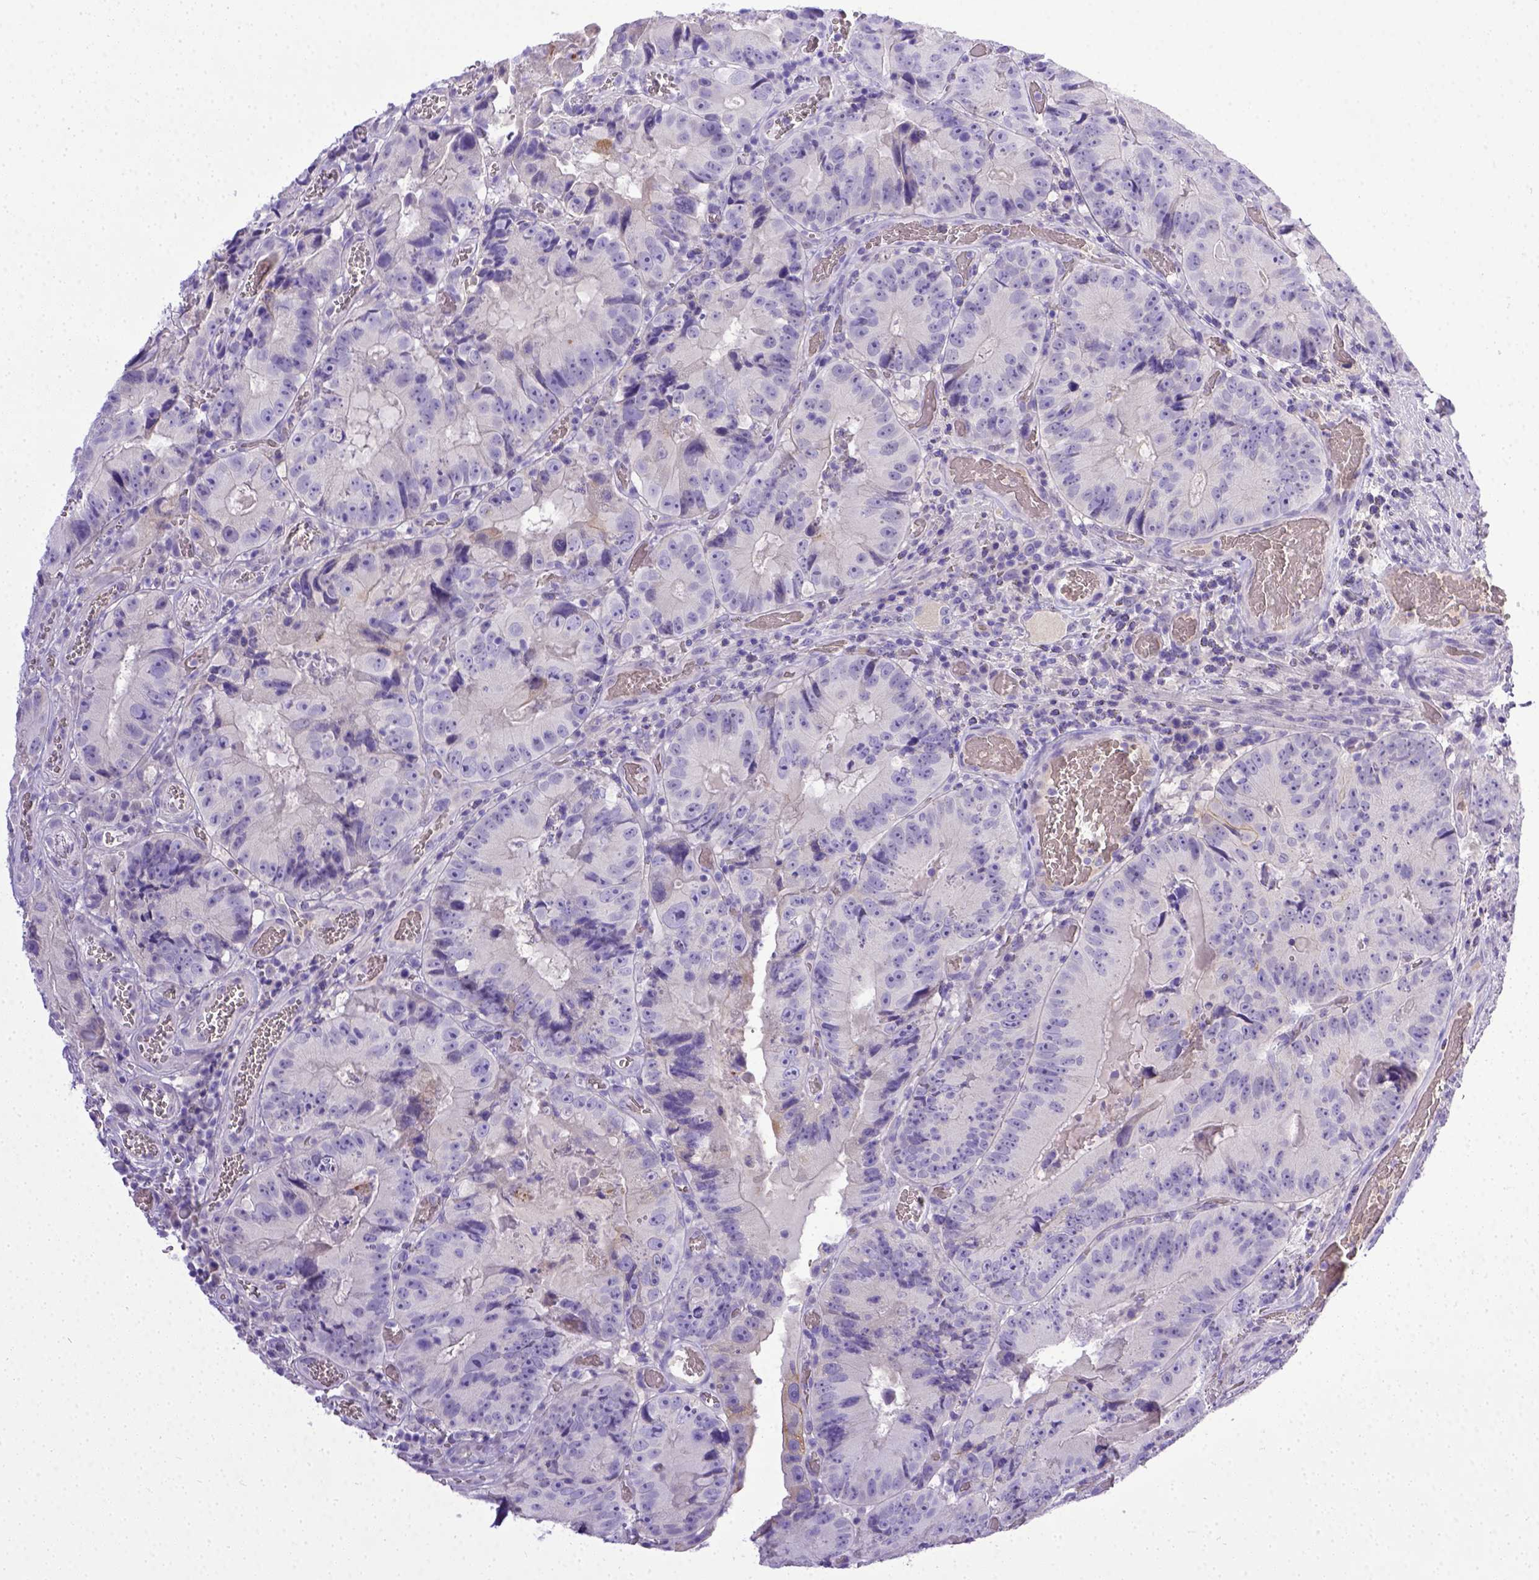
{"staining": {"intensity": "negative", "quantity": "none", "location": "none"}, "tissue": "colorectal cancer", "cell_type": "Tumor cells", "image_type": "cancer", "snomed": [{"axis": "morphology", "description": "Adenocarcinoma, NOS"}, {"axis": "topography", "description": "Colon"}], "caption": "DAB immunohistochemical staining of colorectal cancer exhibits no significant expression in tumor cells. (Brightfield microscopy of DAB (3,3'-diaminobenzidine) immunohistochemistry at high magnification).", "gene": "BTN1A1", "patient": {"sex": "female", "age": 86}}